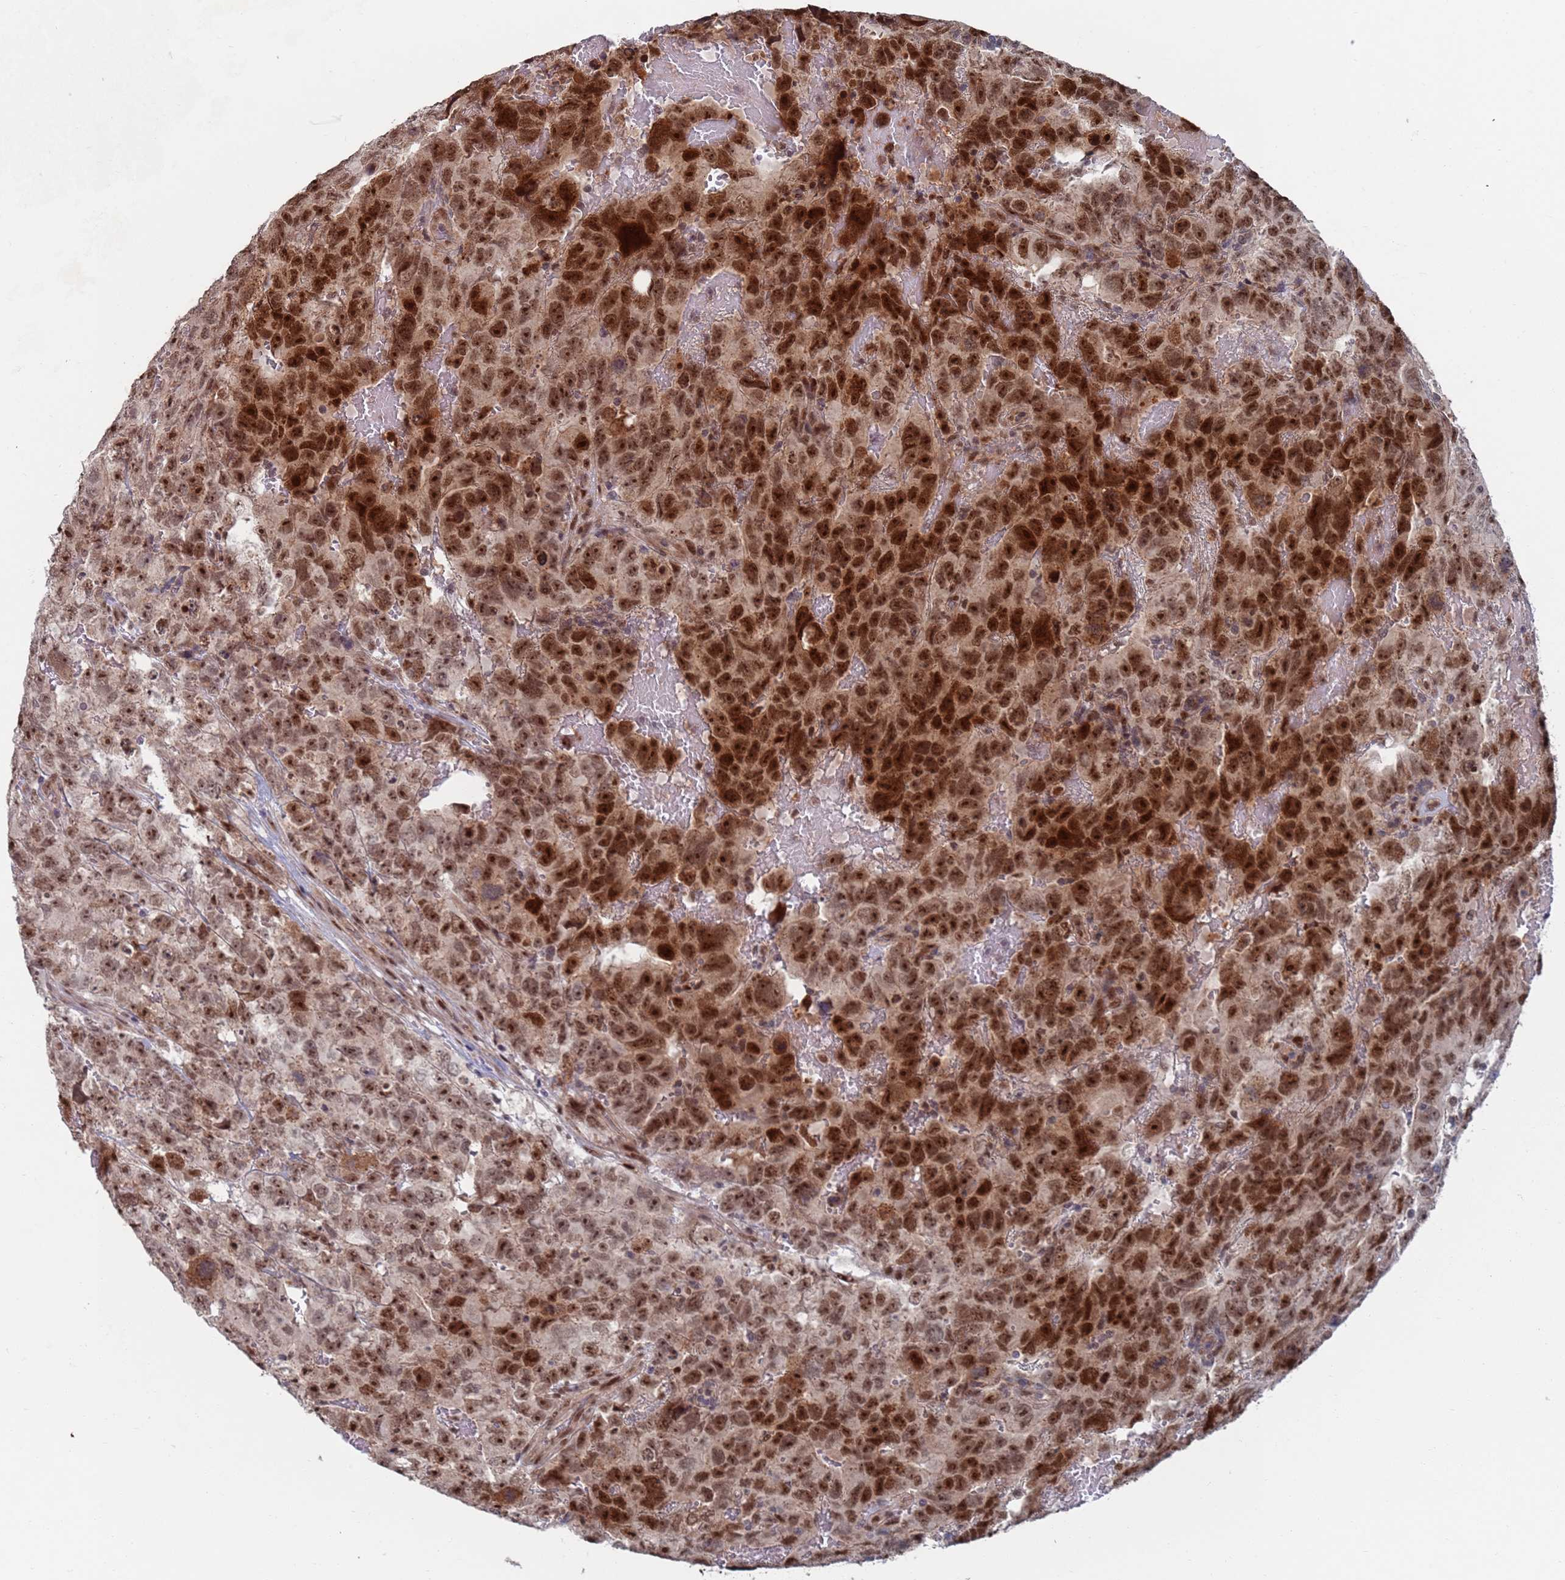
{"staining": {"intensity": "strong", "quantity": ">75%", "location": "nuclear"}, "tissue": "testis cancer", "cell_type": "Tumor cells", "image_type": "cancer", "snomed": [{"axis": "morphology", "description": "Carcinoma, Embryonal, NOS"}, {"axis": "topography", "description": "Testis"}], "caption": "Human testis embryonal carcinoma stained with a brown dye shows strong nuclear positive staining in approximately >75% of tumor cells.", "gene": "RPP25", "patient": {"sex": "male", "age": 45}}